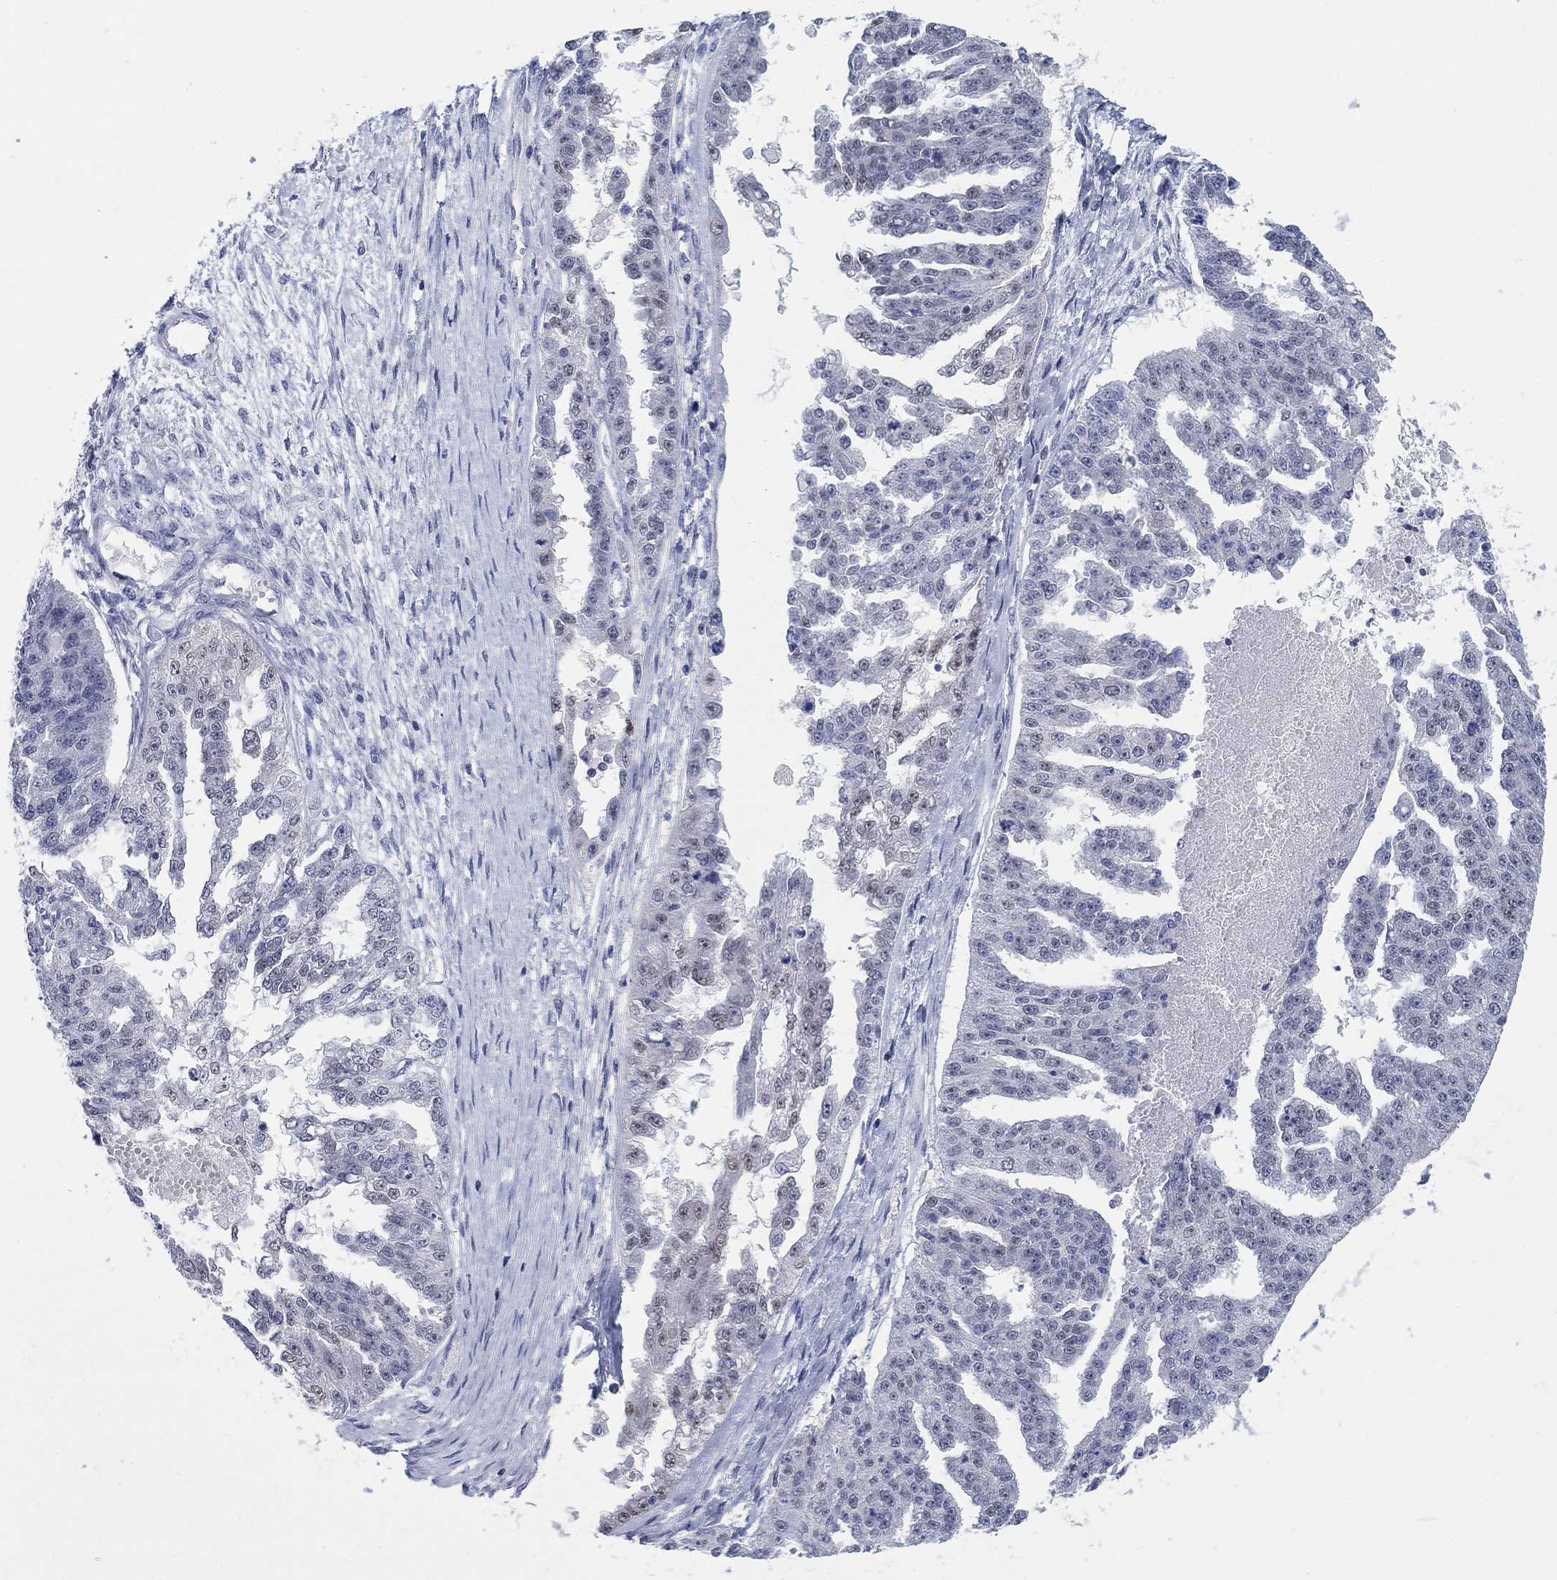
{"staining": {"intensity": "weak", "quantity": "<25%", "location": "nuclear"}, "tissue": "ovarian cancer", "cell_type": "Tumor cells", "image_type": "cancer", "snomed": [{"axis": "morphology", "description": "Cystadenocarcinoma, serous, NOS"}, {"axis": "topography", "description": "Ovary"}], "caption": "High magnification brightfield microscopy of ovarian cancer stained with DAB (3,3'-diaminobenzidine) (brown) and counterstained with hematoxylin (blue): tumor cells show no significant expression.", "gene": "FER1L6", "patient": {"sex": "female", "age": 58}}